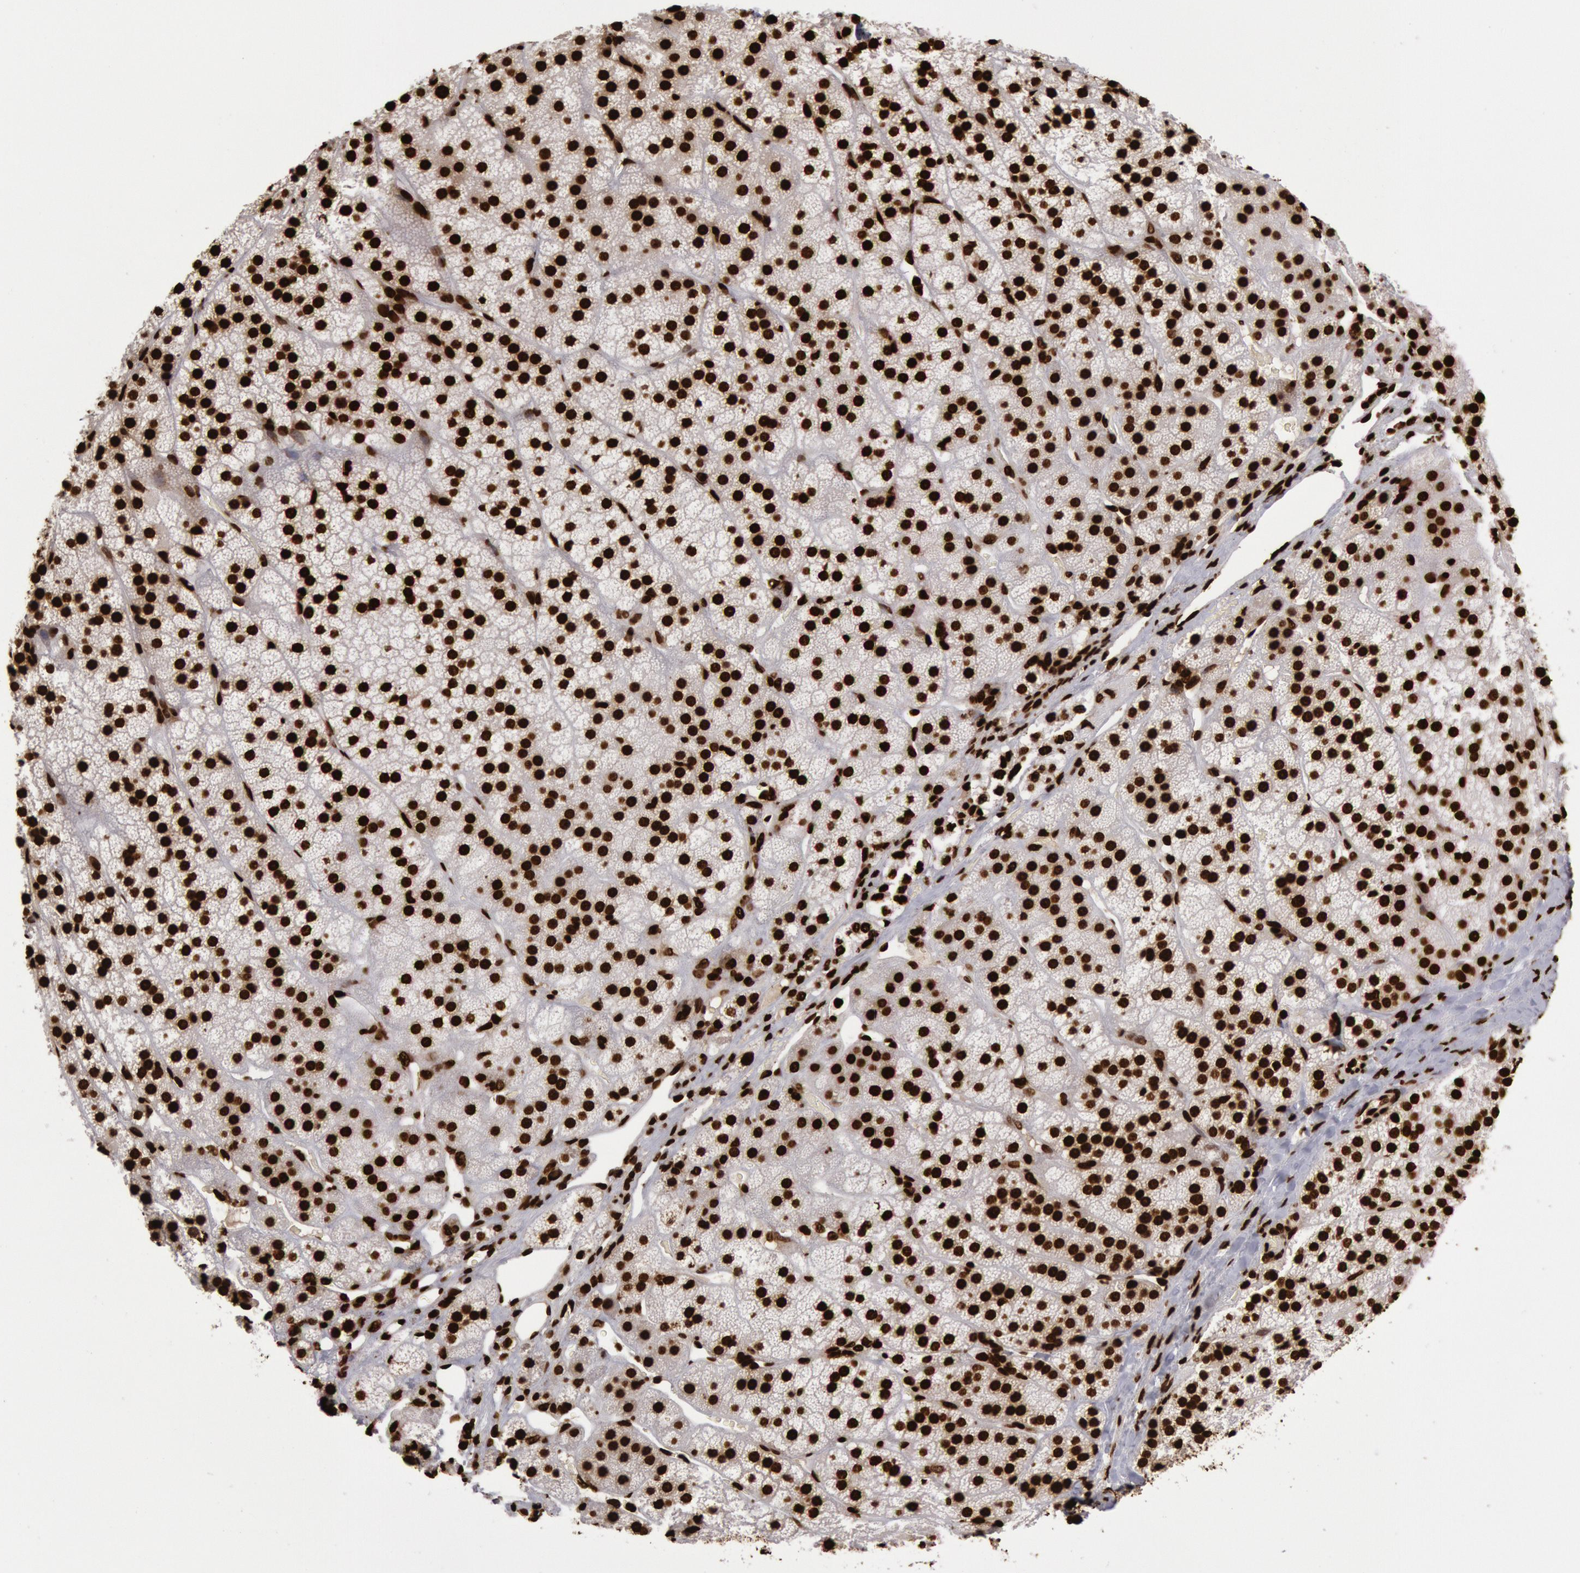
{"staining": {"intensity": "strong", "quantity": ">75%", "location": "nuclear"}, "tissue": "adrenal gland", "cell_type": "Glandular cells", "image_type": "normal", "snomed": [{"axis": "morphology", "description": "Normal tissue, NOS"}, {"axis": "topography", "description": "Adrenal gland"}], "caption": "The immunohistochemical stain shows strong nuclear expression in glandular cells of benign adrenal gland. The protein of interest is stained brown, and the nuclei are stained in blue (DAB IHC with brightfield microscopy, high magnification).", "gene": "H3", "patient": {"sex": "female", "age": 44}}